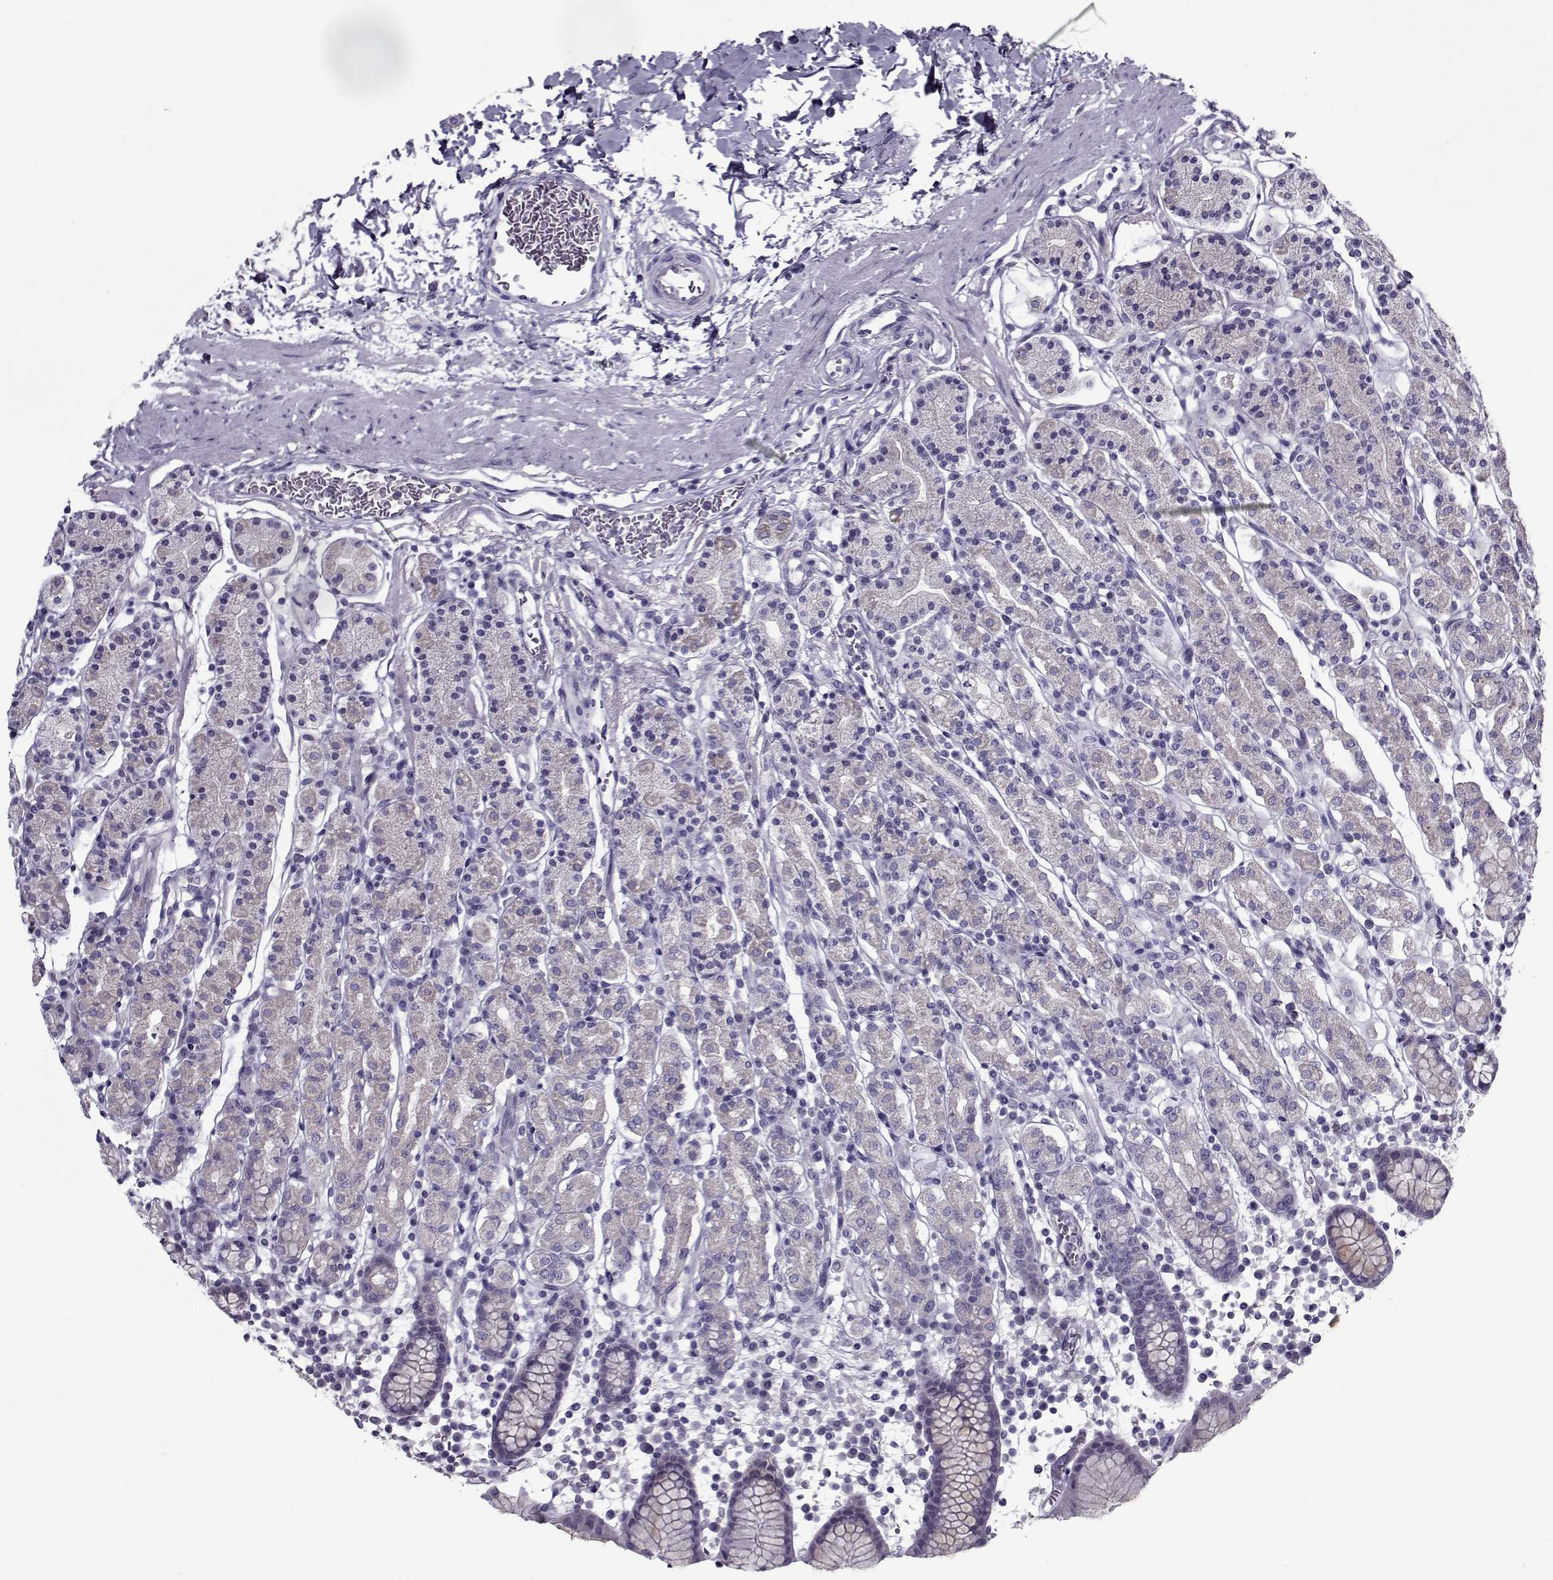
{"staining": {"intensity": "weak", "quantity": "<25%", "location": "cytoplasmic/membranous"}, "tissue": "stomach", "cell_type": "Glandular cells", "image_type": "normal", "snomed": [{"axis": "morphology", "description": "Normal tissue, NOS"}, {"axis": "topography", "description": "Stomach, upper"}, {"axis": "topography", "description": "Stomach"}], "caption": "Immunohistochemical staining of benign human stomach reveals no significant staining in glandular cells. (Brightfield microscopy of DAB (3,3'-diaminobenzidine) immunohistochemistry at high magnification).", "gene": "PP2D1", "patient": {"sex": "male", "age": 62}}